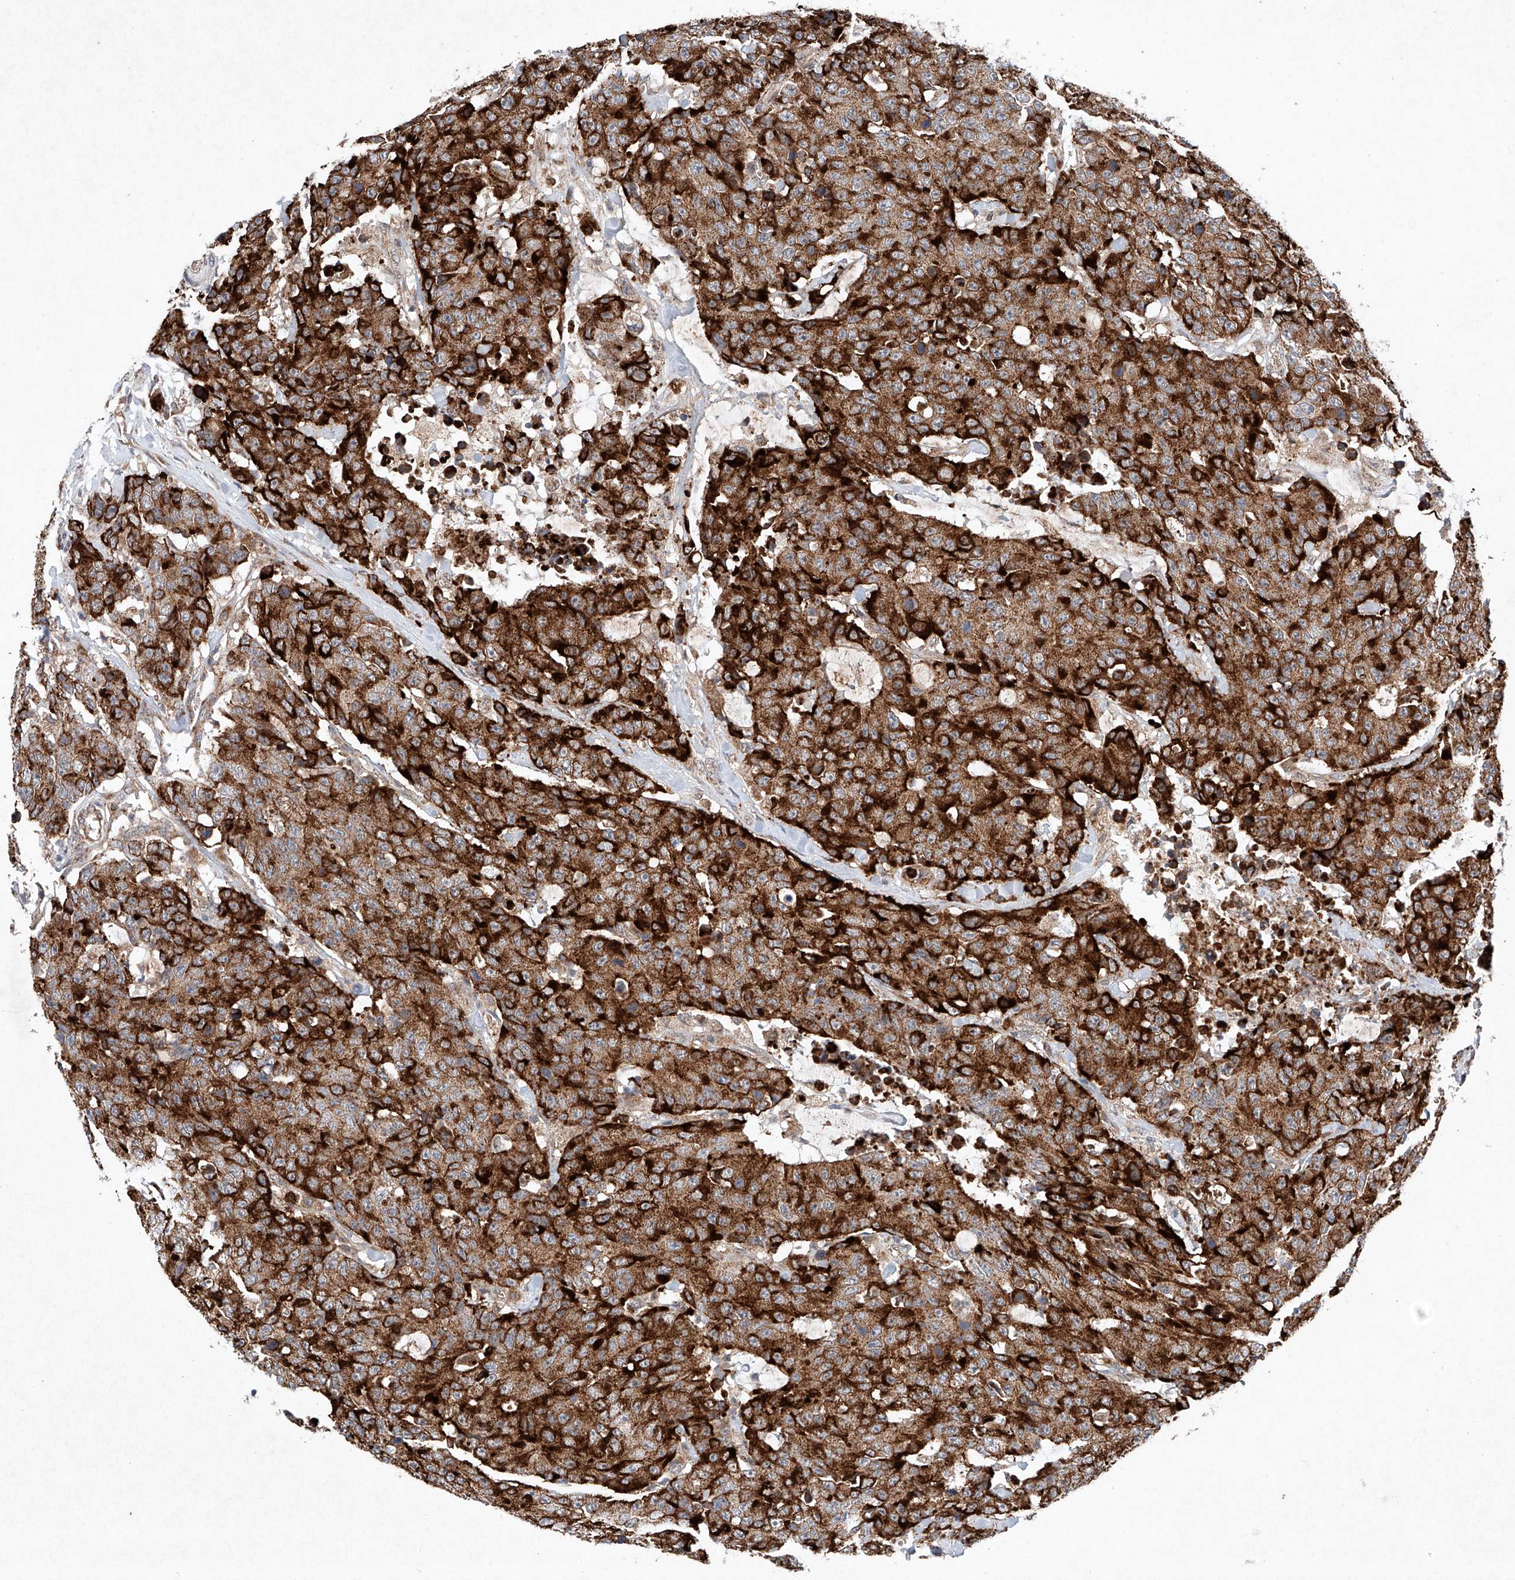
{"staining": {"intensity": "strong", "quantity": ">75%", "location": "cytoplasmic/membranous"}, "tissue": "colorectal cancer", "cell_type": "Tumor cells", "image_type": "cancer", "snomed": [{"axis": "morphology", "description": "Adenocarcinoma, NOS"}, {"axis": "topography", "description": "Colon"}], "caption": "Adenocarcinoma (colorectal) stained for a protein (brown) exhibits strong cytoplasmic/membranous positive expression in approximately >75% of tumor cells.", "gene": "FASTK", "patient": {"sex": "female", "age": 86}}